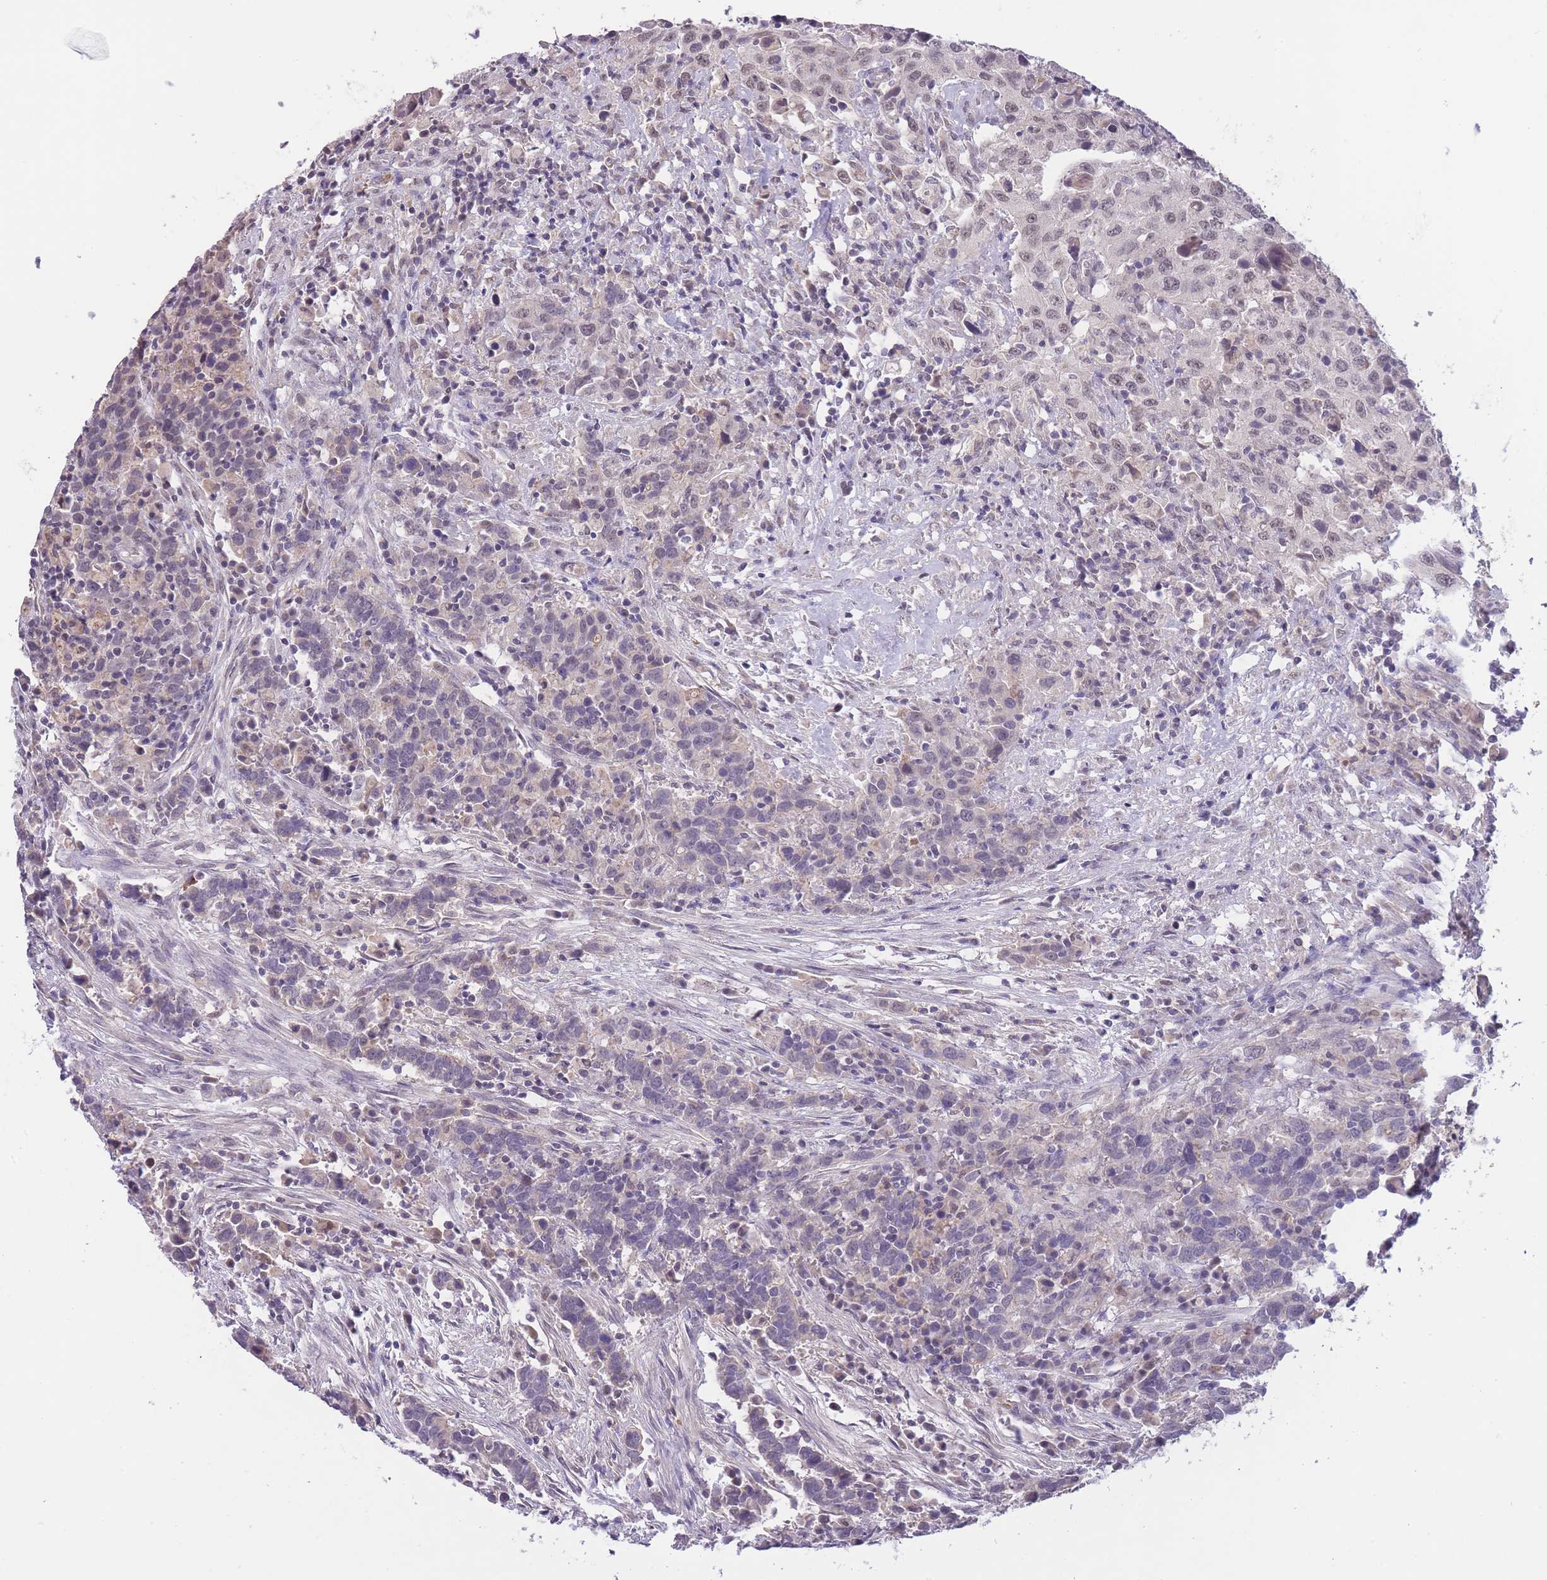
{"staining": {"intensity": "negative", "quantity": "none", "location": "none"}, "tissue": "urothelial cancer", "cell_type": "Tumor cells", "image_type": "cancer", "snomed": [{"axis": "morphology", "description": "Urothelial carcinoma, High grade"}, {"axis": "topography", "description": "Urinary bladder"}], "caption": "High power microscopy photomicrograph of an IHC image of high-grade urothelial carcinoma, revealing no significant expression in tumor cells.", "gene": "GOLGA6L25", "patient": {"sex": "male", "age": 61}}